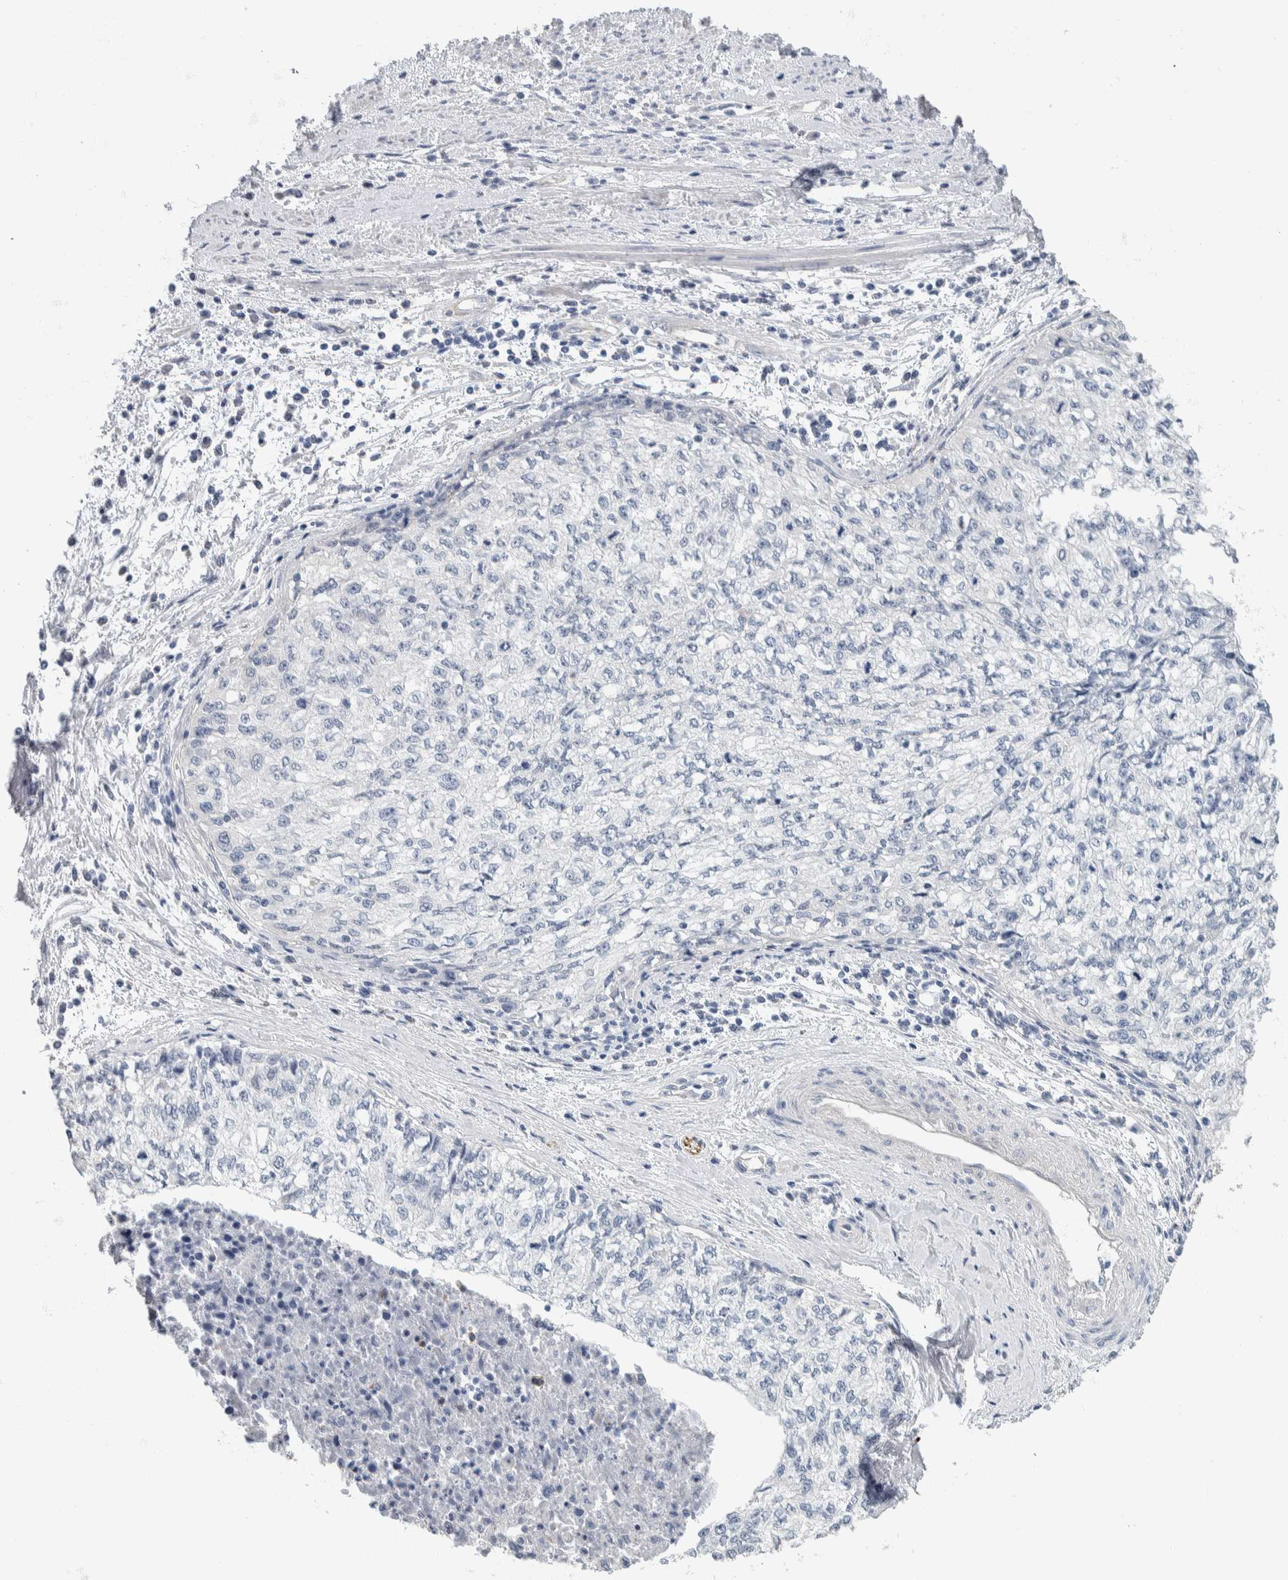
{"staining": {"intensity": "negative", "quantity": "none", "location": "none"}, "tissue": "cervical cancer", "cell_type": "Tumor cells", "image_type": "cancer", "snomed": [{"axis": "morphology", "description": "Squamous cell carcinoma, NOS"}, {"axis": "topography", "description": "Cervix"}], "caption": "Immunohistochemical staining of human cervical cancer (squamous cell carcinoma) reveals no significant expression in tumor cells.", "gene": "NEFM", "patient": {"sex": "female", "age": 57}}